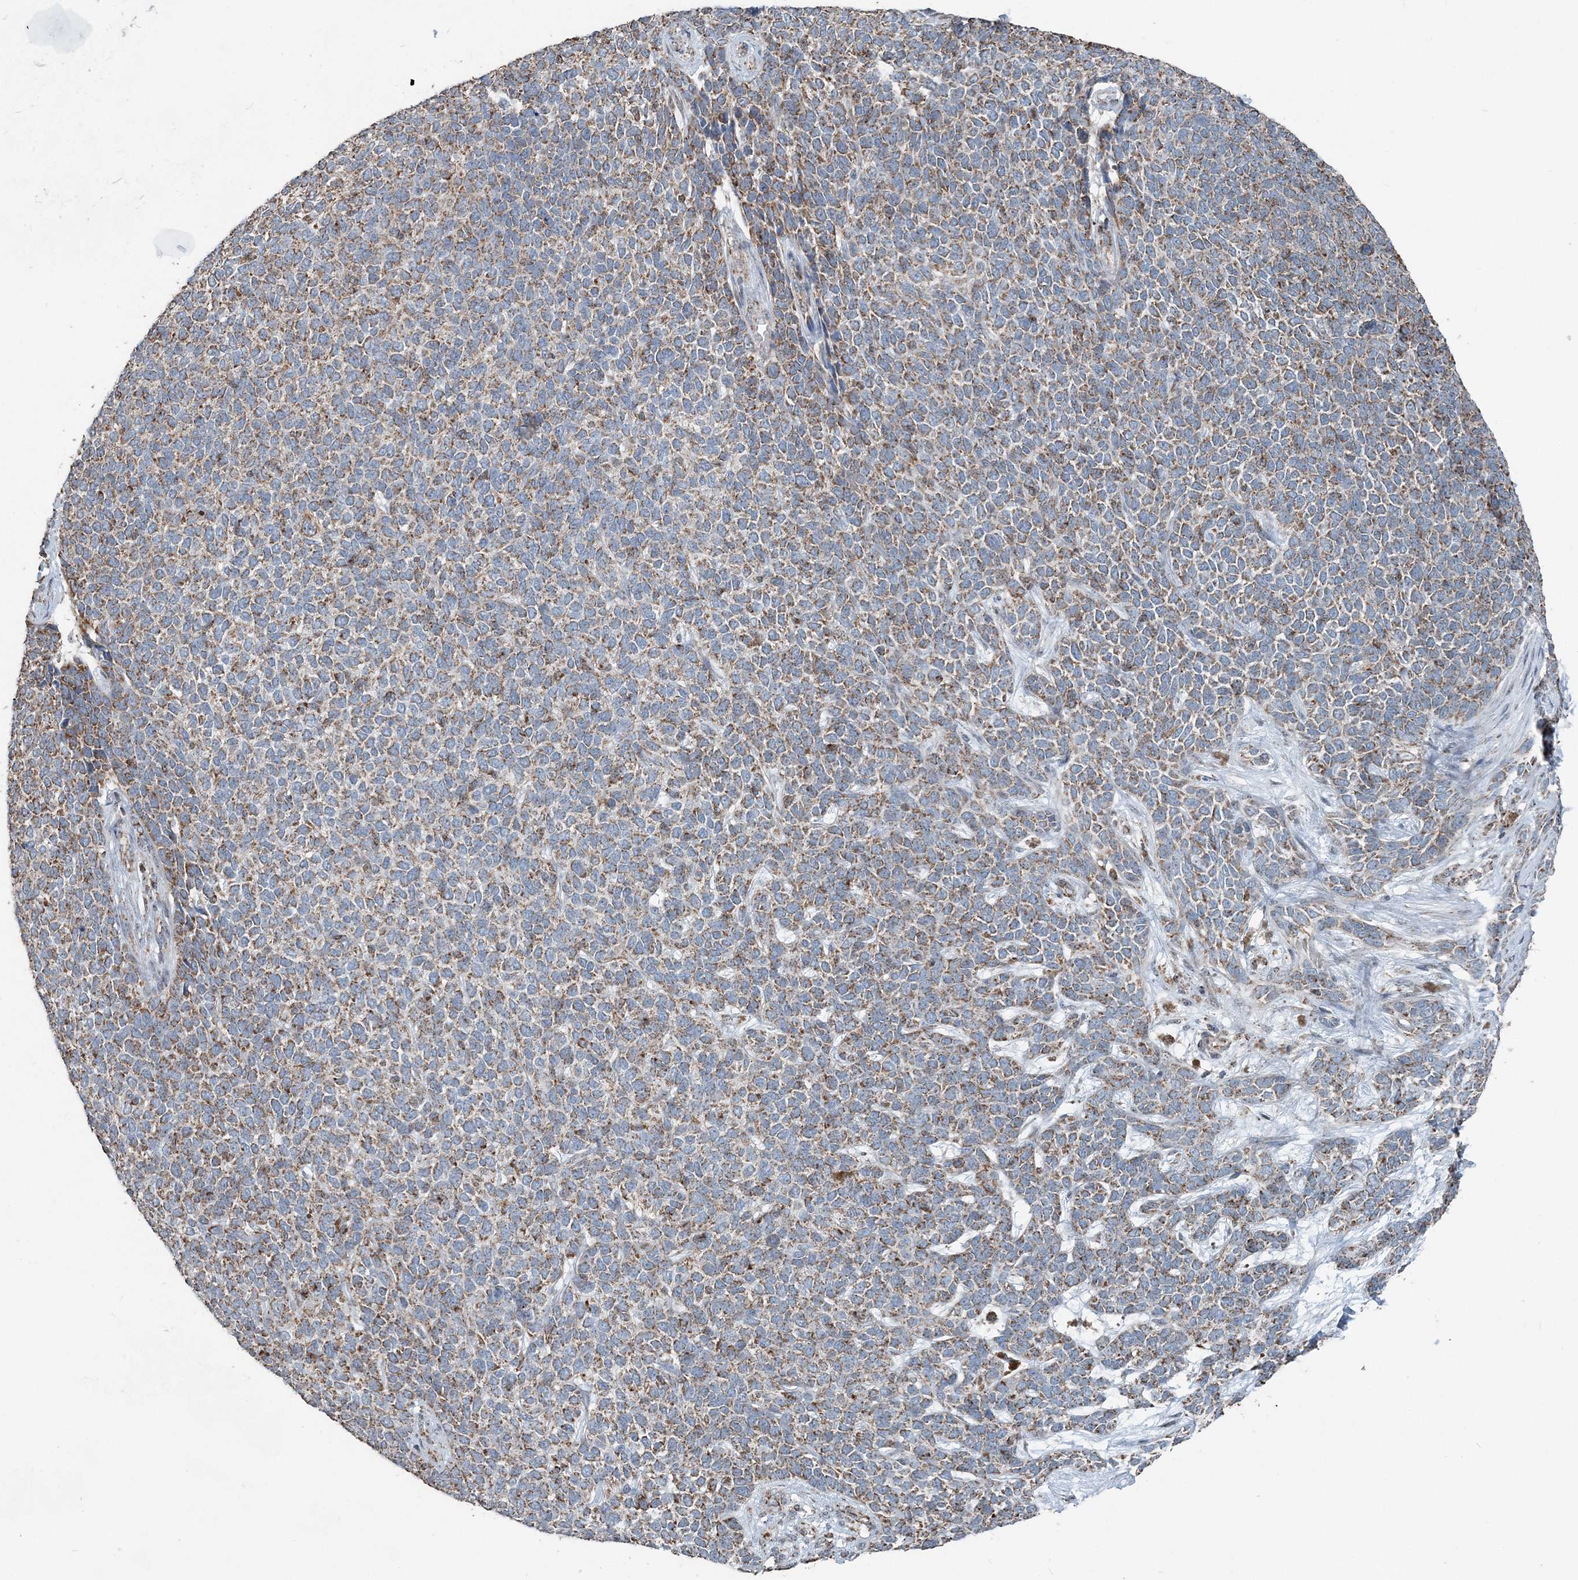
{"staining": {"intensity": "moderate", "quantity": ">75%", "location": "nuclear"}, "tissue": "skin cancer", "cell_type": "Tumor cells", "image_type": "cancer", "snomed": [{"axis": "morphology", "description": "Basal cell carcinoma"}, {"axis": "topography", "description": "Skin"}], "caption": "Immunohistochemical staining of human skin cancer shows medium levels of moderate nuclear staining in approximately >75% of tumor cells.", "gene": "SUCLG1", "patient": {"sex": "female", "age": 84}}